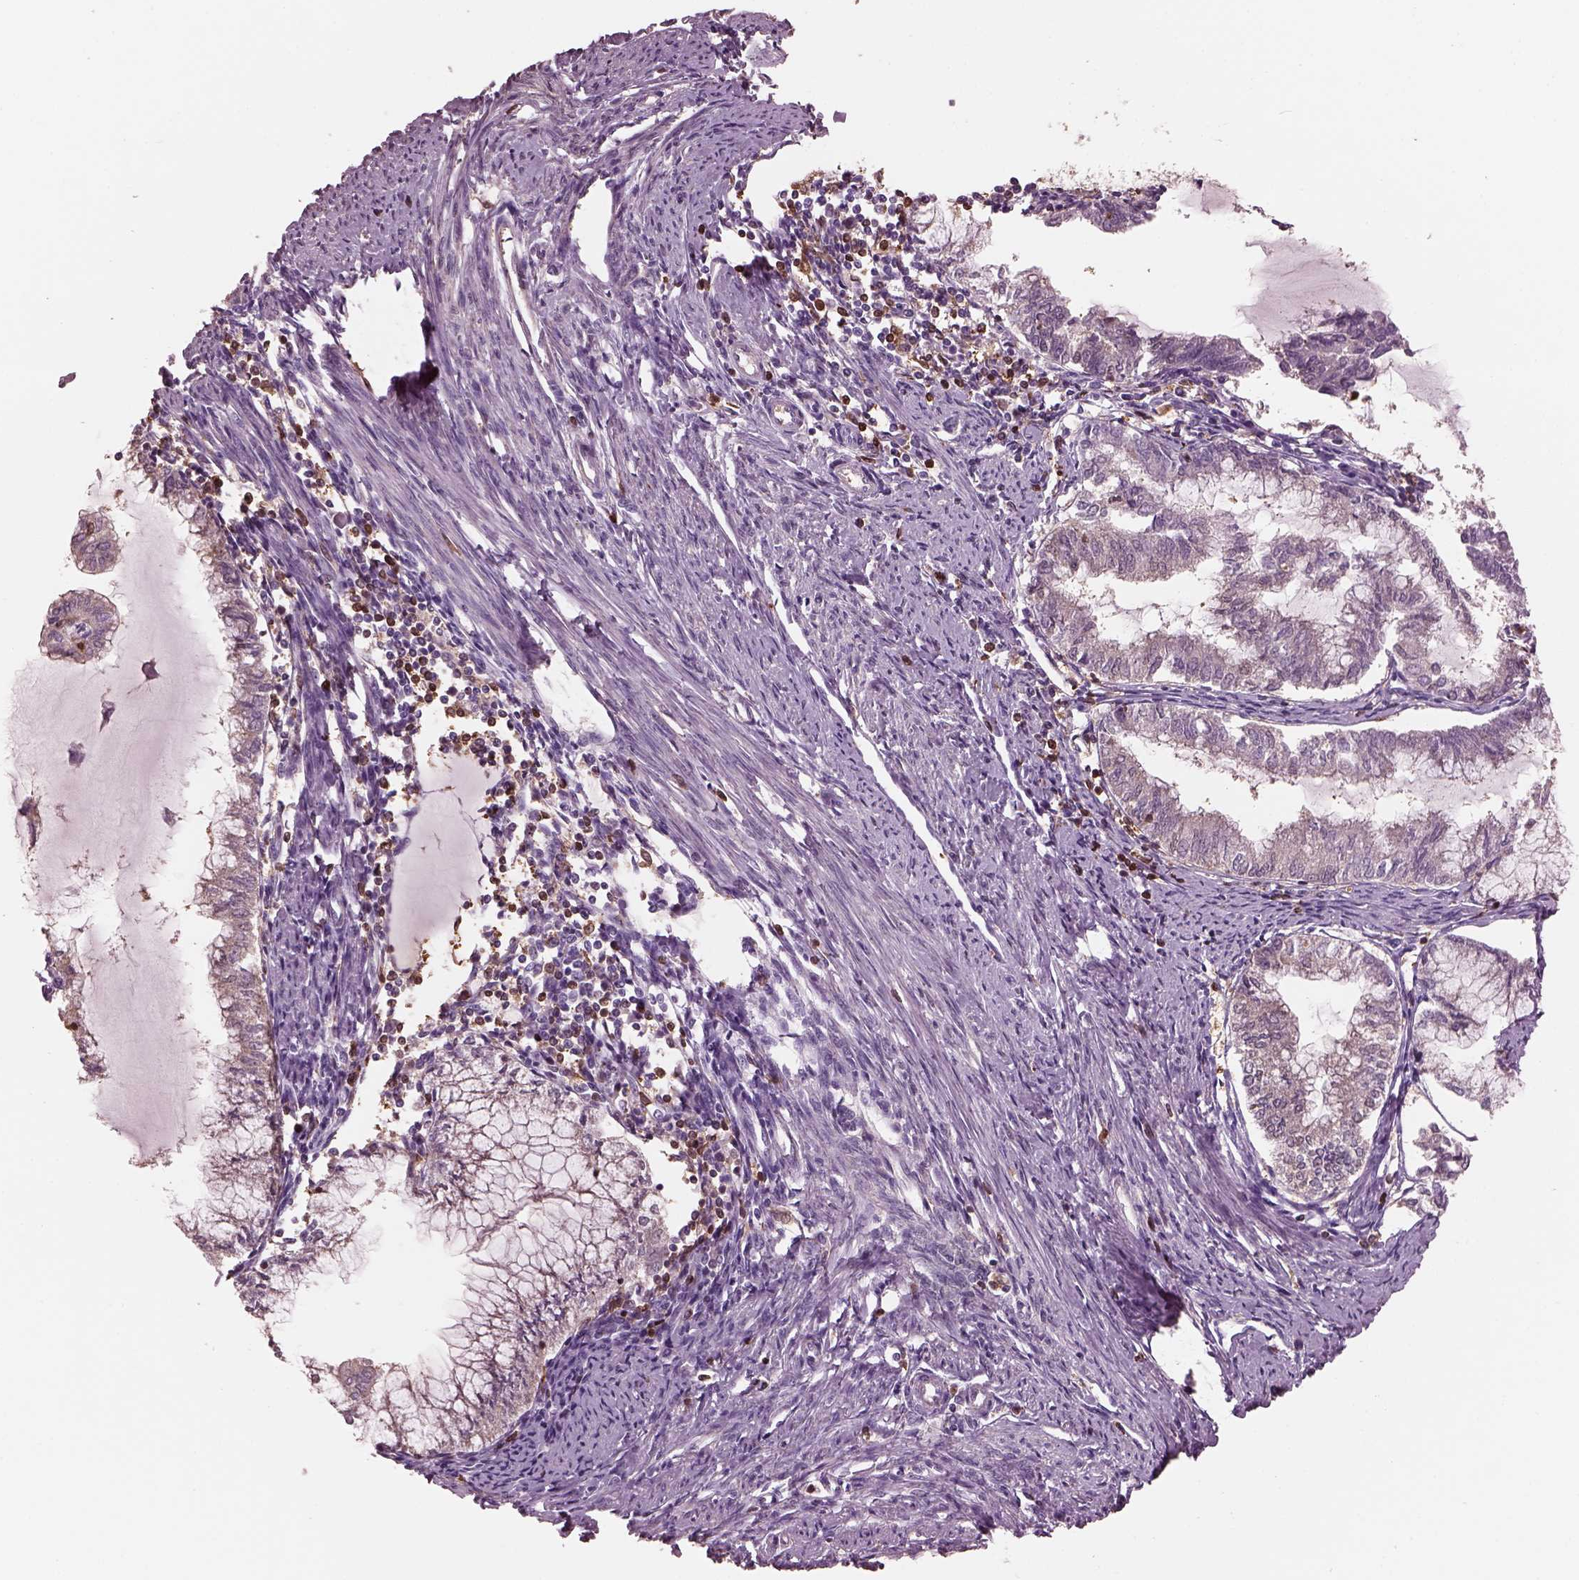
{"staining": {"intensity": "negative", "quantity": "none", "location": "none"}, "tissue": "endometrial cancer", "cell_type": "Tumor cells", "image_type": "cancer", "snomed": [{"axis": "morphology", "description": "Adenocarcinoma, NOS"}, {"axis": "topography", "description": "Endometrium"}], "caption": "Adenocarcinoma (endometrial) was stained to show a protein in brown. There is no significant positivity in tumor cells. (Stains: DAB immunohistochemistry (IHC) with hematoxylin counter stain, Microscopy: brightfield microscopy at high magnification).", "gene": "IL31RA", "patient": {"sex": "female", "age": 79}}